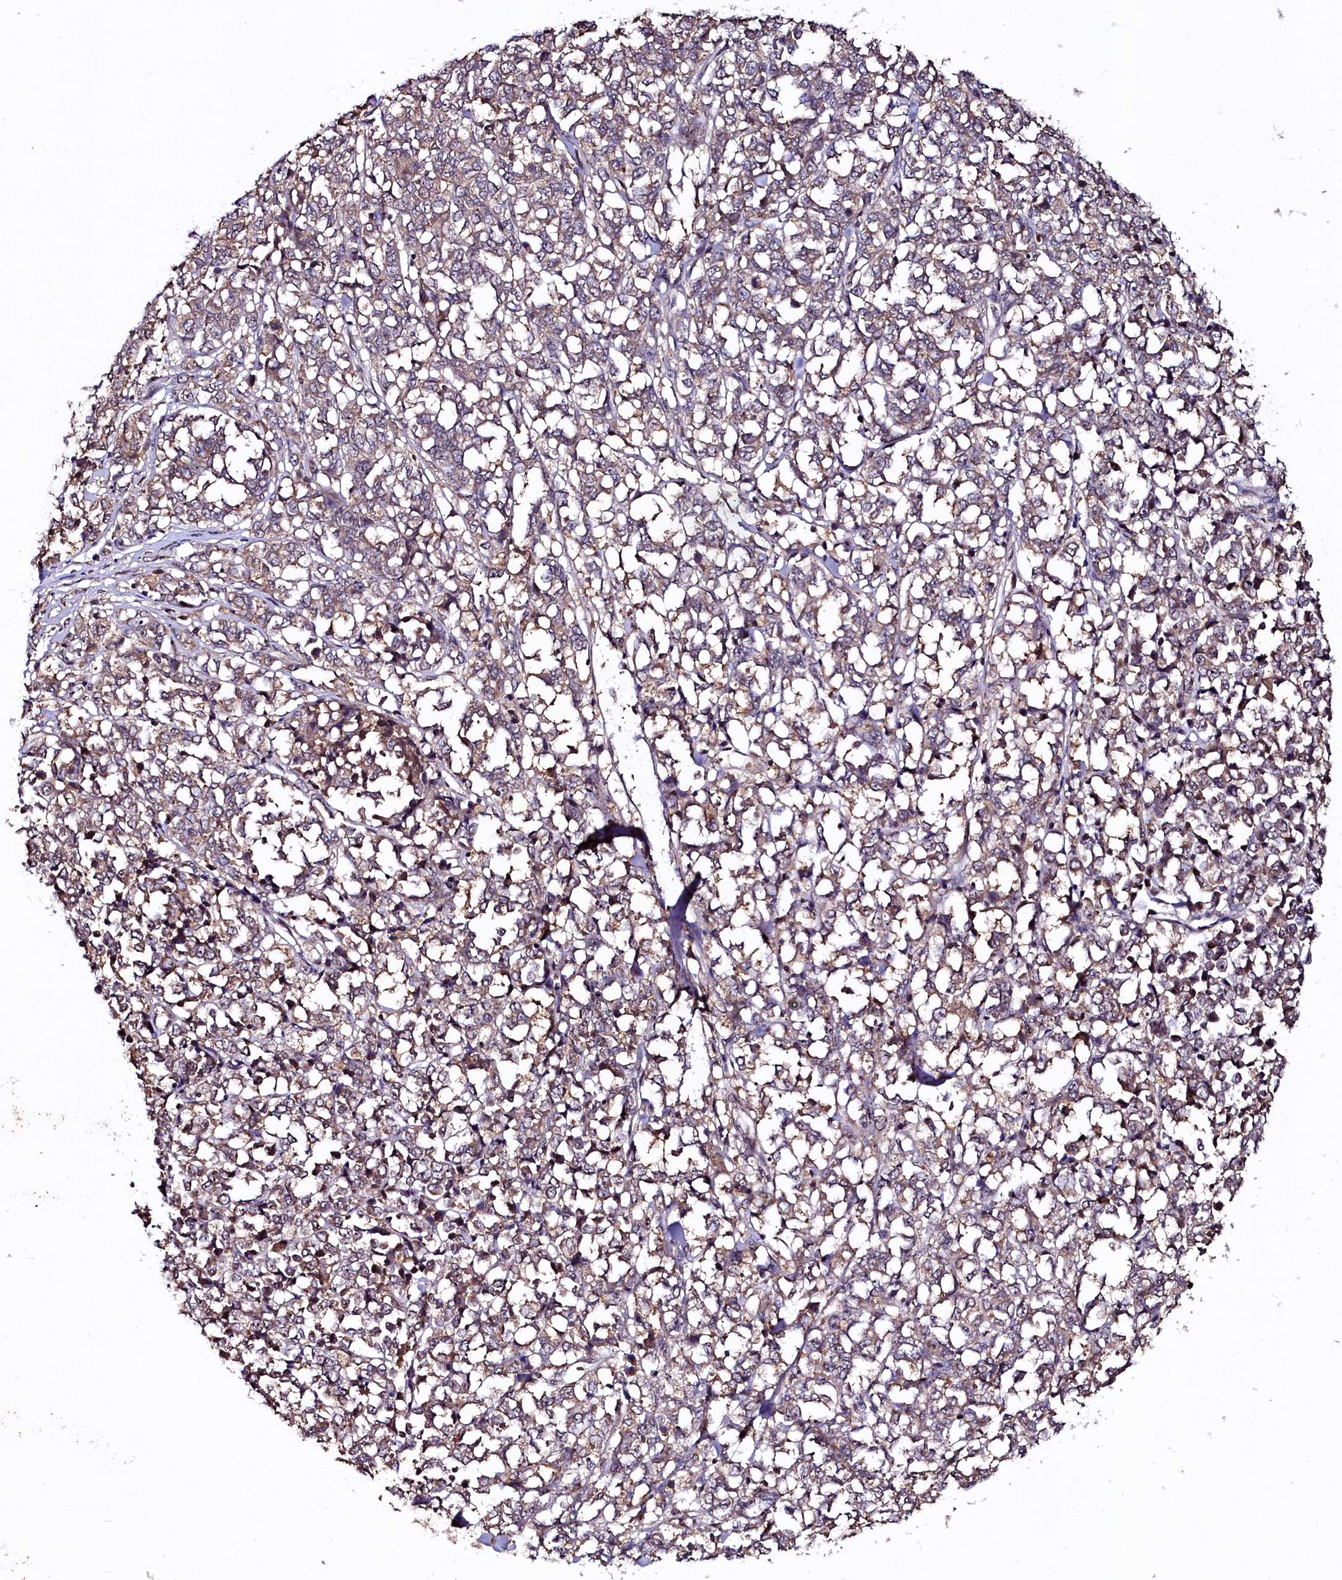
{"staining": {"intensity": "weak", "quantity": "25%-75%", "location": "cytoplasmic/membranous"}, "tissue": "melanoma", "cell_type": "Tumor cells", "image_type": "cancer", "snomed": [{"axis": "morphology", "description": "Malignant melanoma, NOS"}, {"axis": "topography", "description": "Skin"}], "caption": "This image shows immunohistochemistry (IHC) staining of melanoma, with low weak cytoplasmic/membranous expression in approximately 25%-75% of tumor cells.", "gene": "N4BP1", "patient": {"sex": "female", "age": 72}}